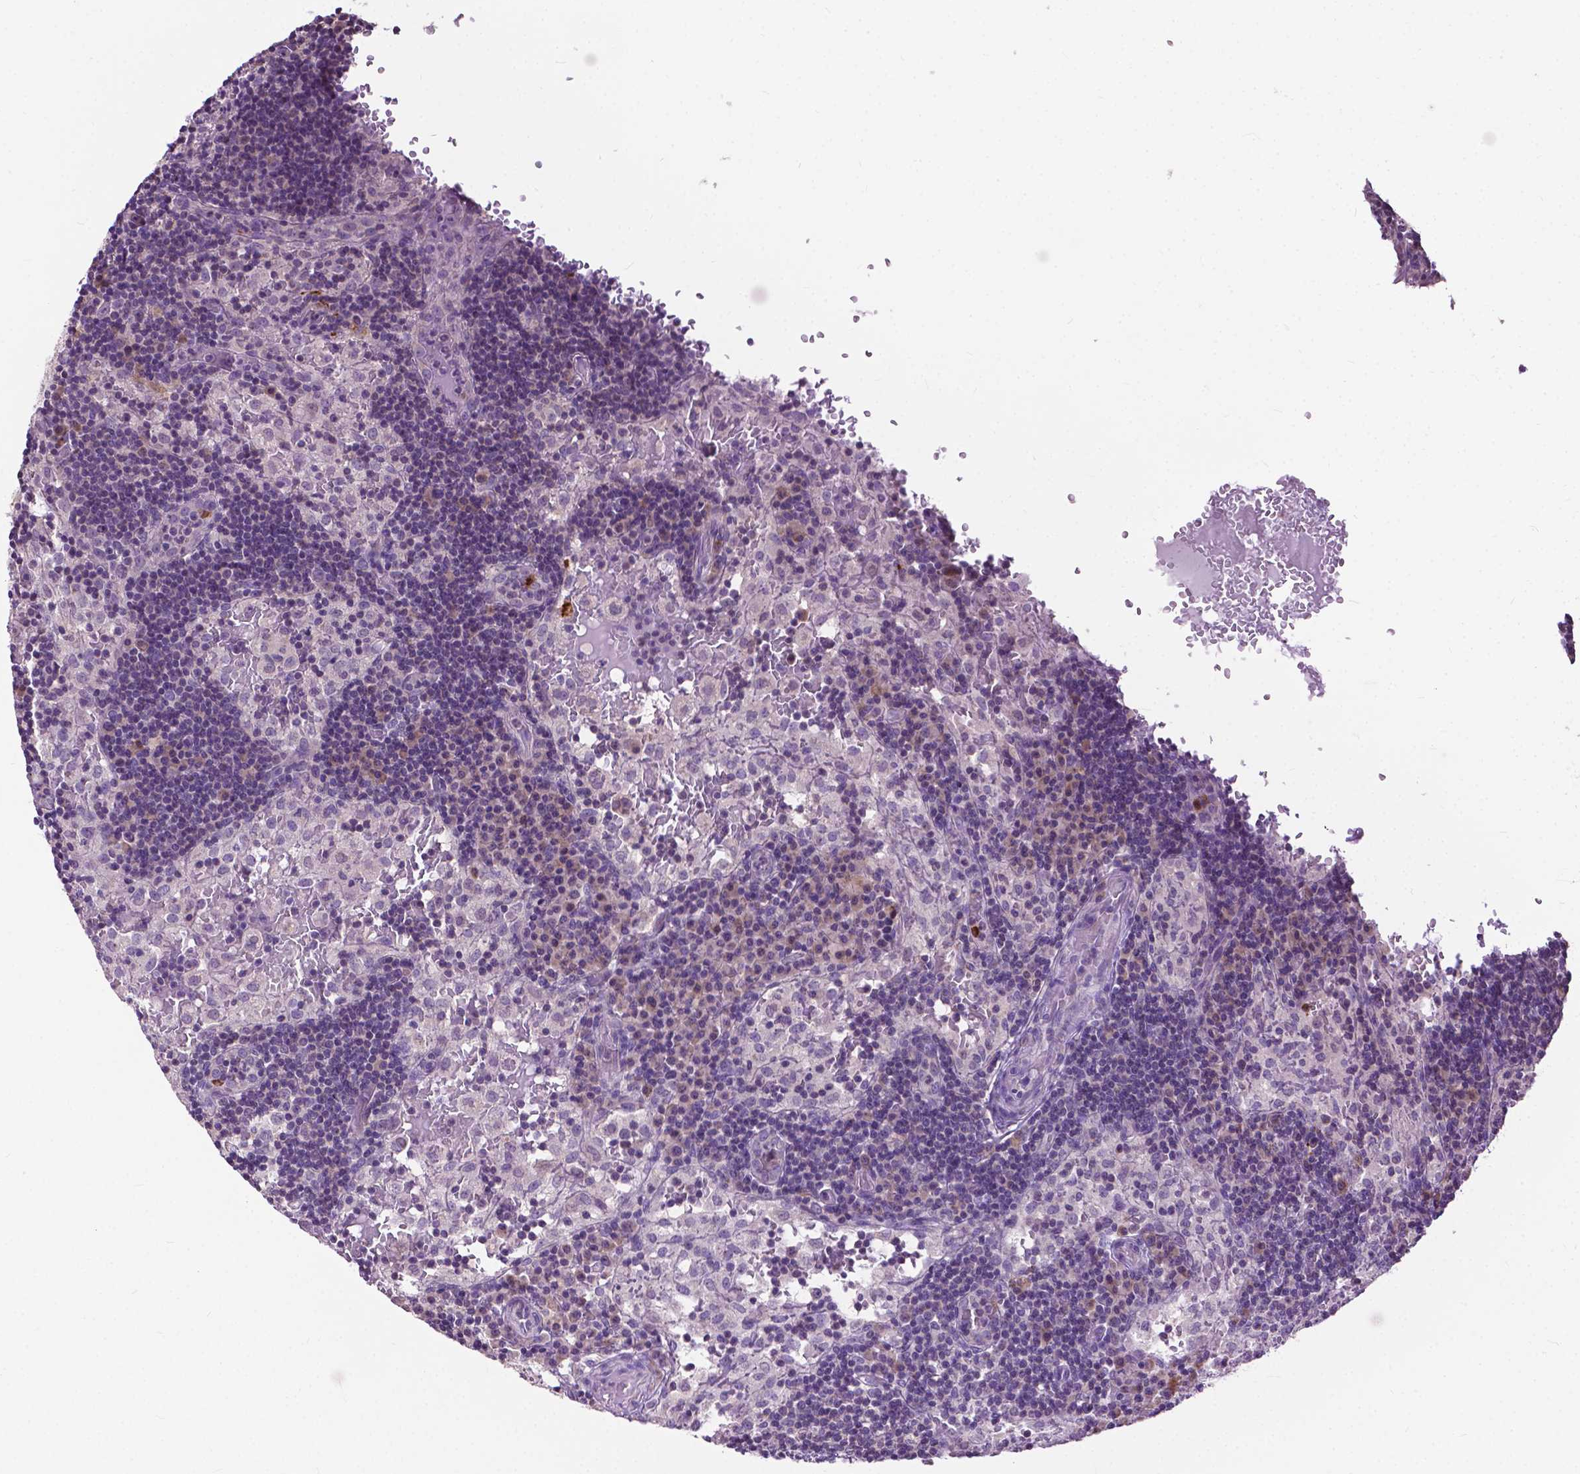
{"staining": {"intensity": "negative", "quantity": "none", "location": "none"}, "tissue": "lymph node", "cell_type": "Germinal center cells", "image_type": "normal", "snomed": [{"axis": "morphology", "description": "Normal tissue, NOS"}, {"axis": "topography", "description": "Lymph node"}], "caption": "The immunohistochemistry (IHC) histopathology image has no significant expression in germinal center cells of lymph node.", "gene": "TTC9B", "patient": {"sex": "male", "age": 62}}